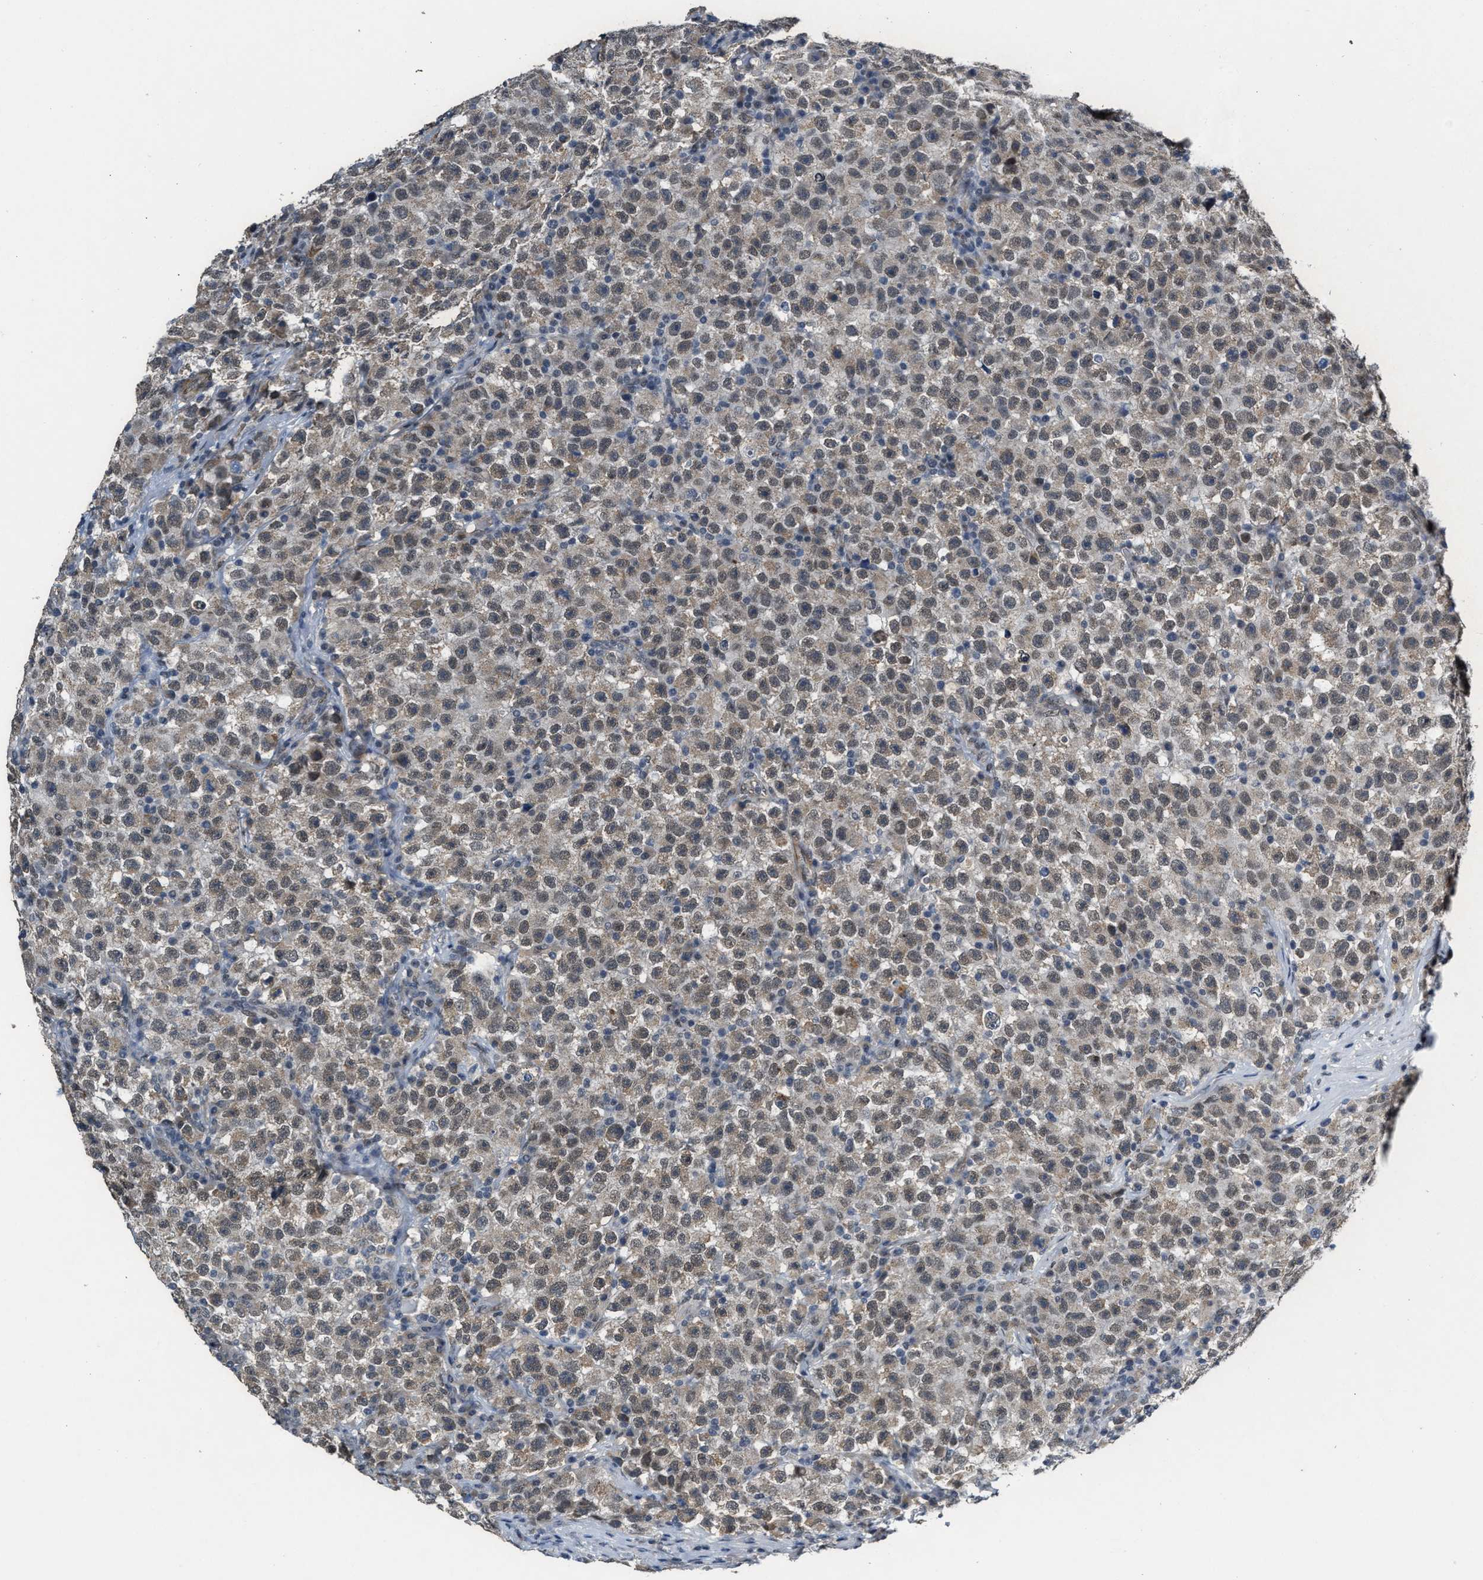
{"staining": {"intensity": "weak", "quantity": "25%-75%", "location": "cytoplasmic/membranous"}, "tissue": "testis cancer", "cell_type": "Tumor cells", "image_type": "cancer", "snomed": [{"axis": "morphology", "description": "Seminoma, NOS"}, {"axis": "topography", "description": "Testis"}], "caption": "This histopathology image displays testis cancer (seminoma) stained with immunohistochemistry to label a protein in brown. The cytoplasmic/membranous of tumor cells show weak positivity for the protein. Nuclei are counter-stained blue.", "gene": "KIF24", "patient": {"sex": "male", "age": 22}}